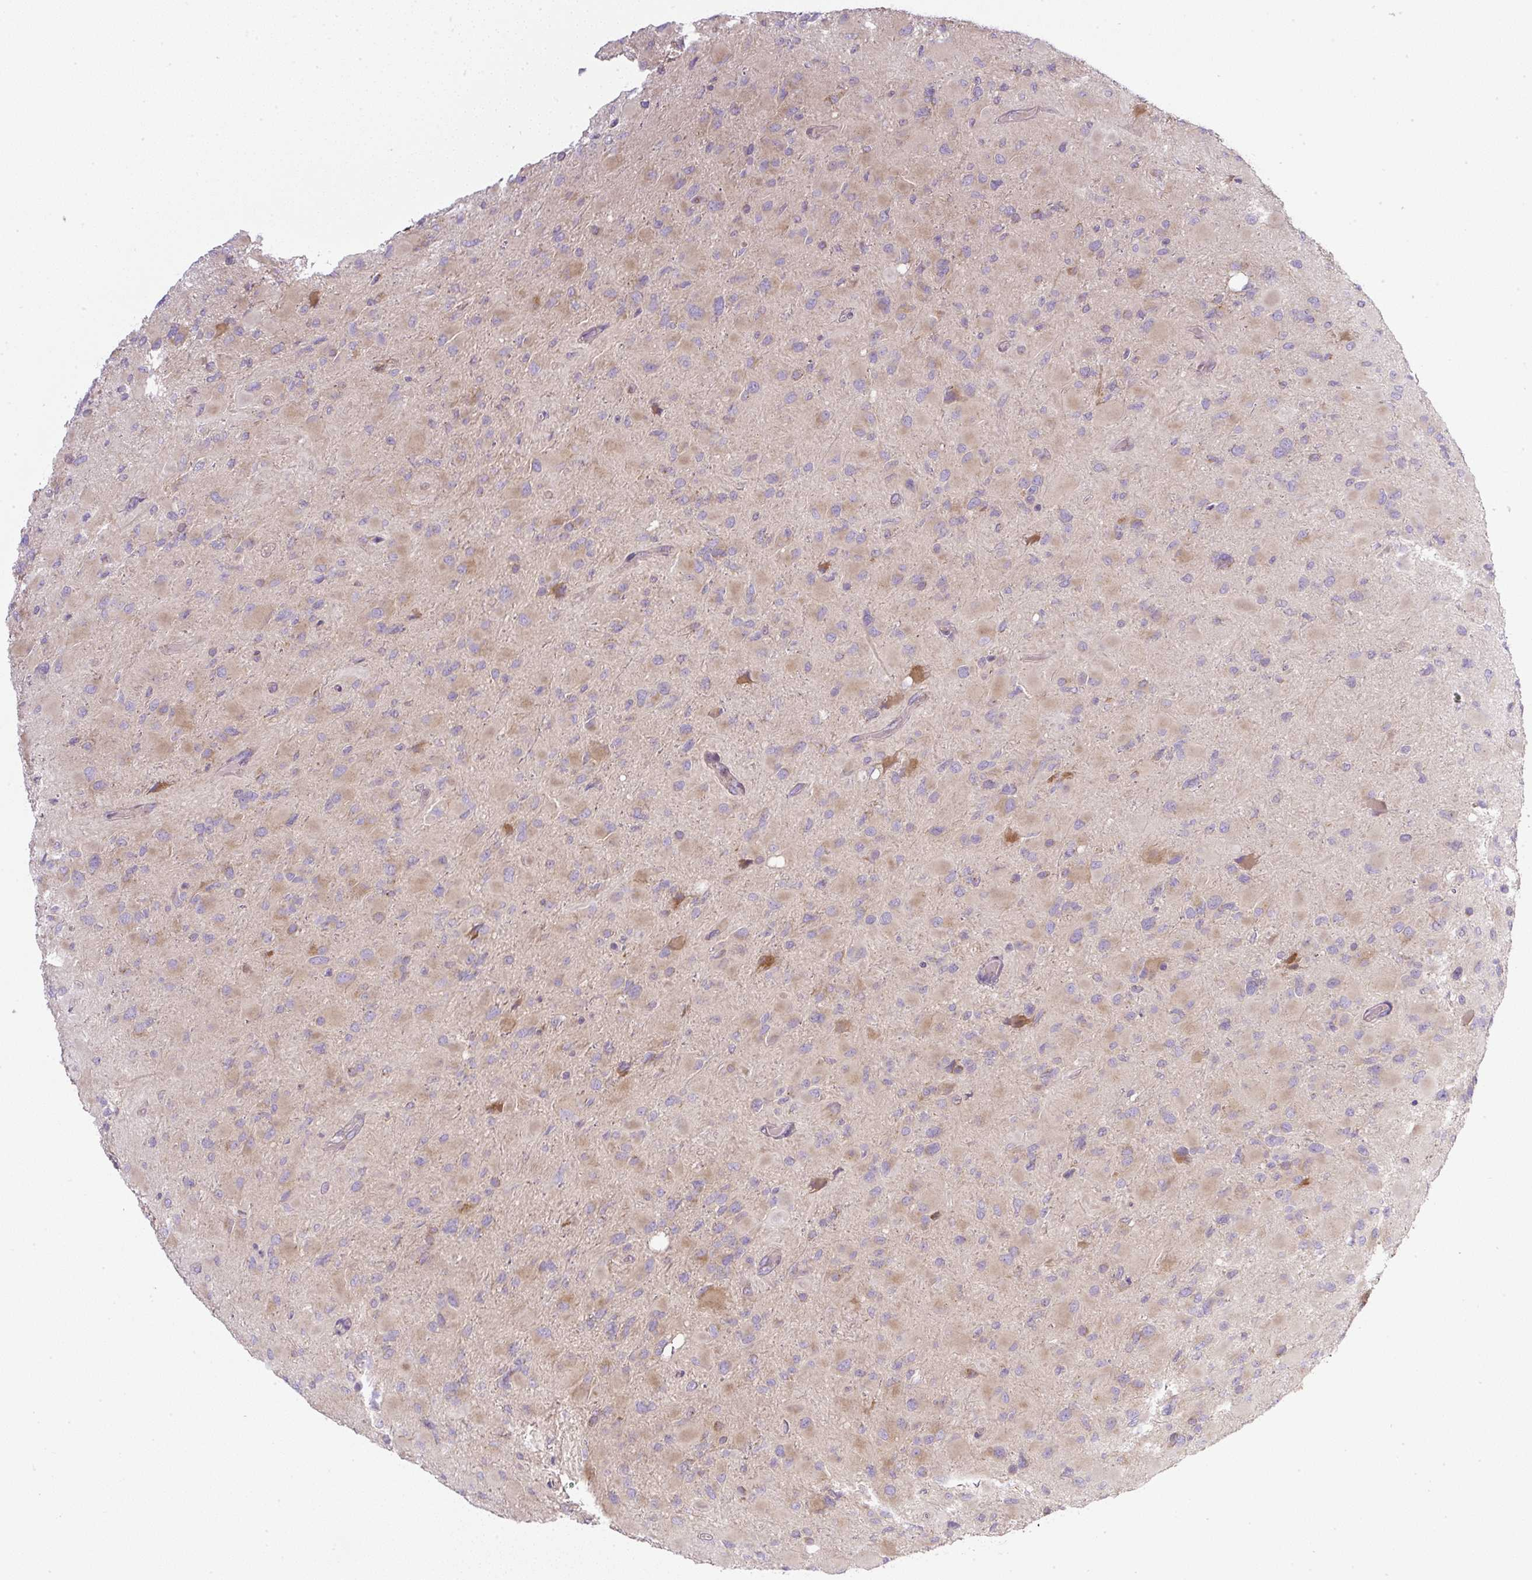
{"staining": {"intensity": "weak", "quantity": "<25%", "location": "cytoplasmic/membranous"}, "tissue": "glioma", "cell_type": "Tumor cells", "image_type": "cancer", "snomed": [{"axis": "morphology", "description": "Glioma, malignant, High grade"}, {"axis": "topography", "description": "Cerebral cortex"}], "caption": "Immunohistochemistry micrograph of human glioma stained for a protein (brown), which displays no positivity in tumor cells.", "gene": "MLX", "patient": {"sex": "female", "age": 36}}